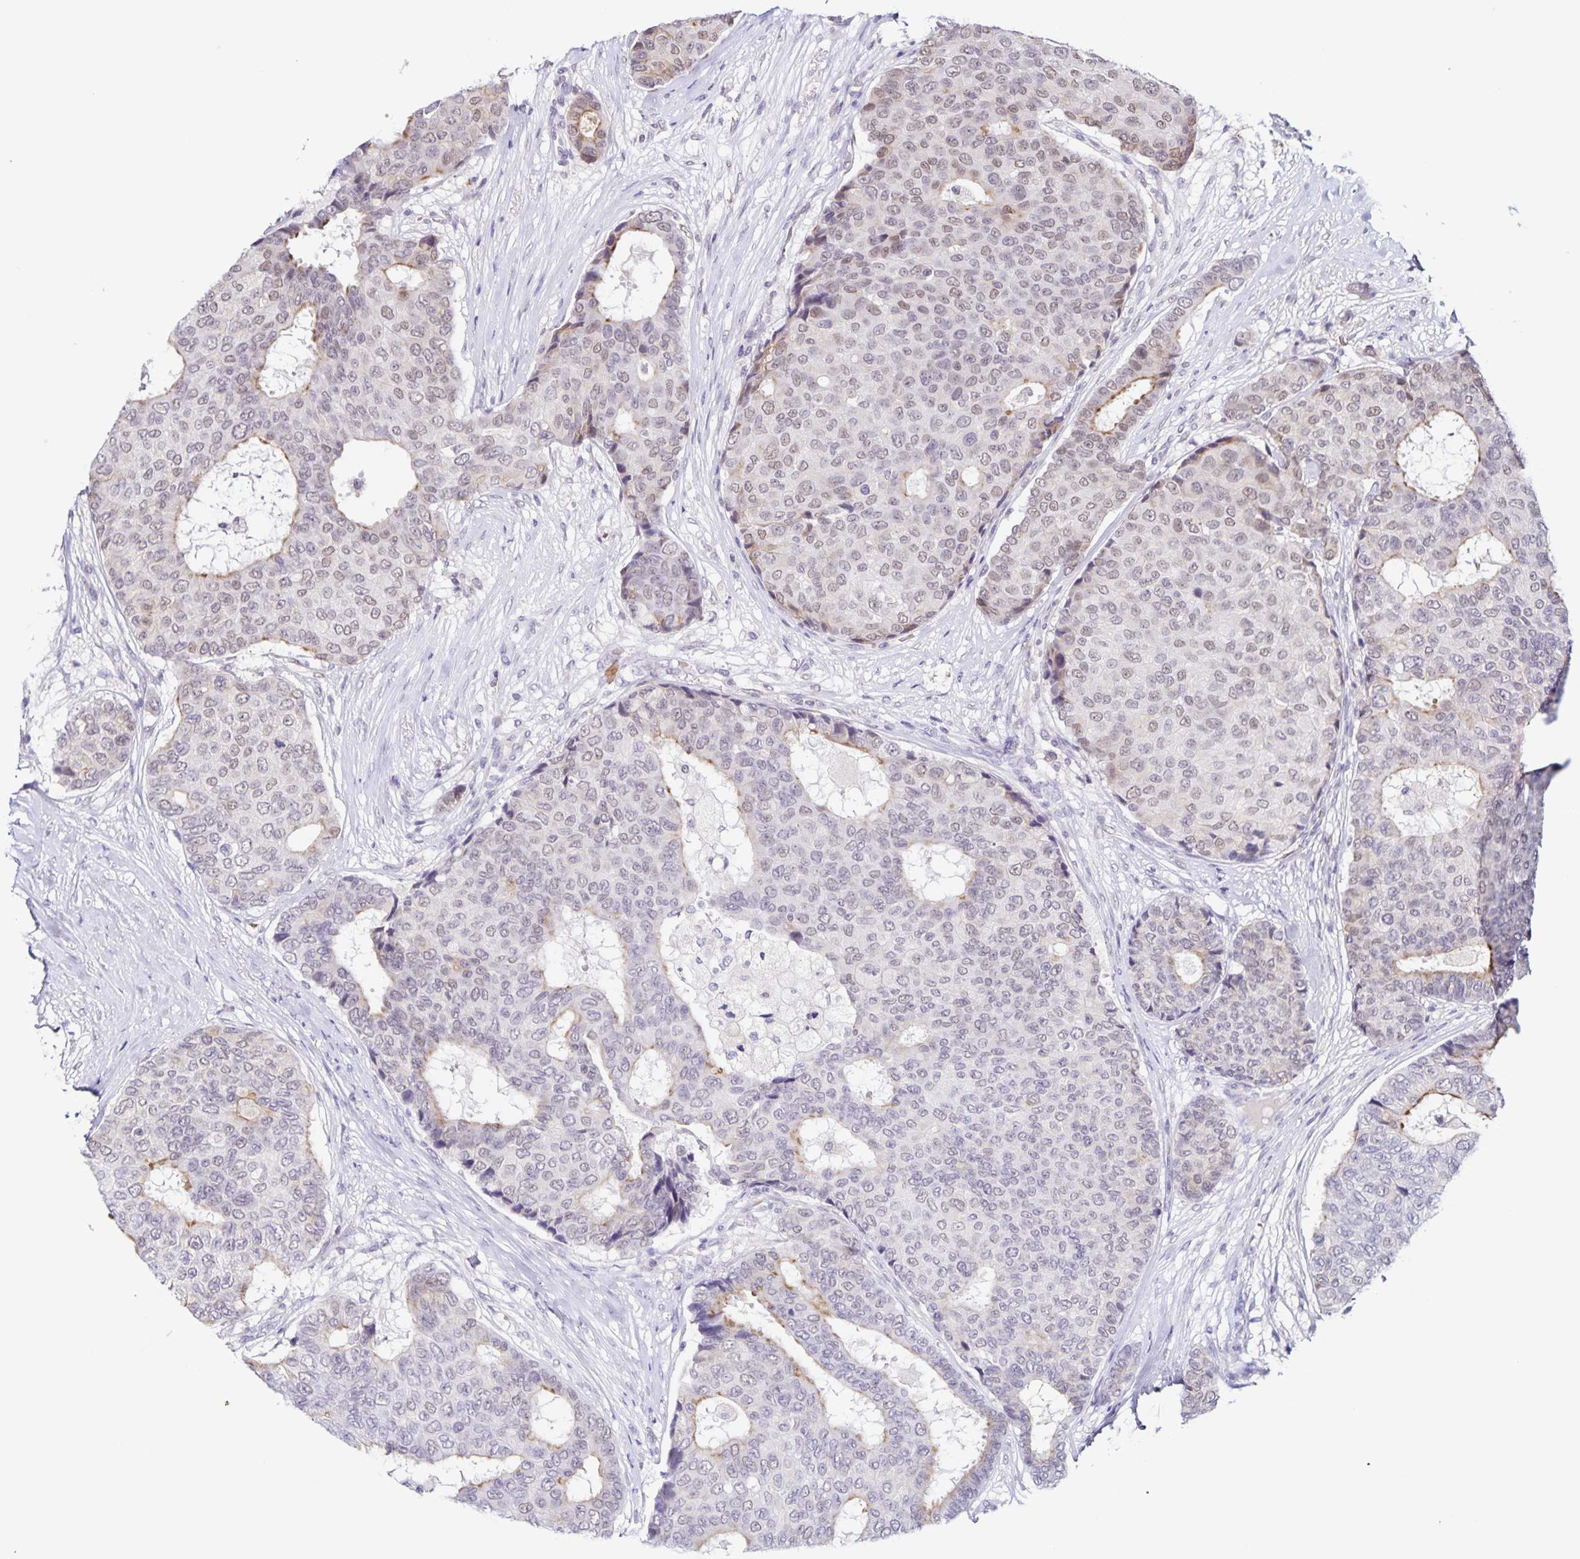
{"staining": {"intensity": "weak", "quantity": "<25%", "location": "cytoplasmic/membranous,nuclear"}, "tissue": "breast cancer", "cell_type": "Tumor cells", "image_type": "cancer", "snomed": [{"axis": "morphology", "description": "Duct carcinoma"}, {"axis": "topography", "description": "Breast"}], "caption": "A photomicrograph of invasive ductal carcinoma (breast) stained for a protein exhibits no brown staining in tumor cells.", "gene": "STPG4", "patient": {"sex": "female", "age": 75}}